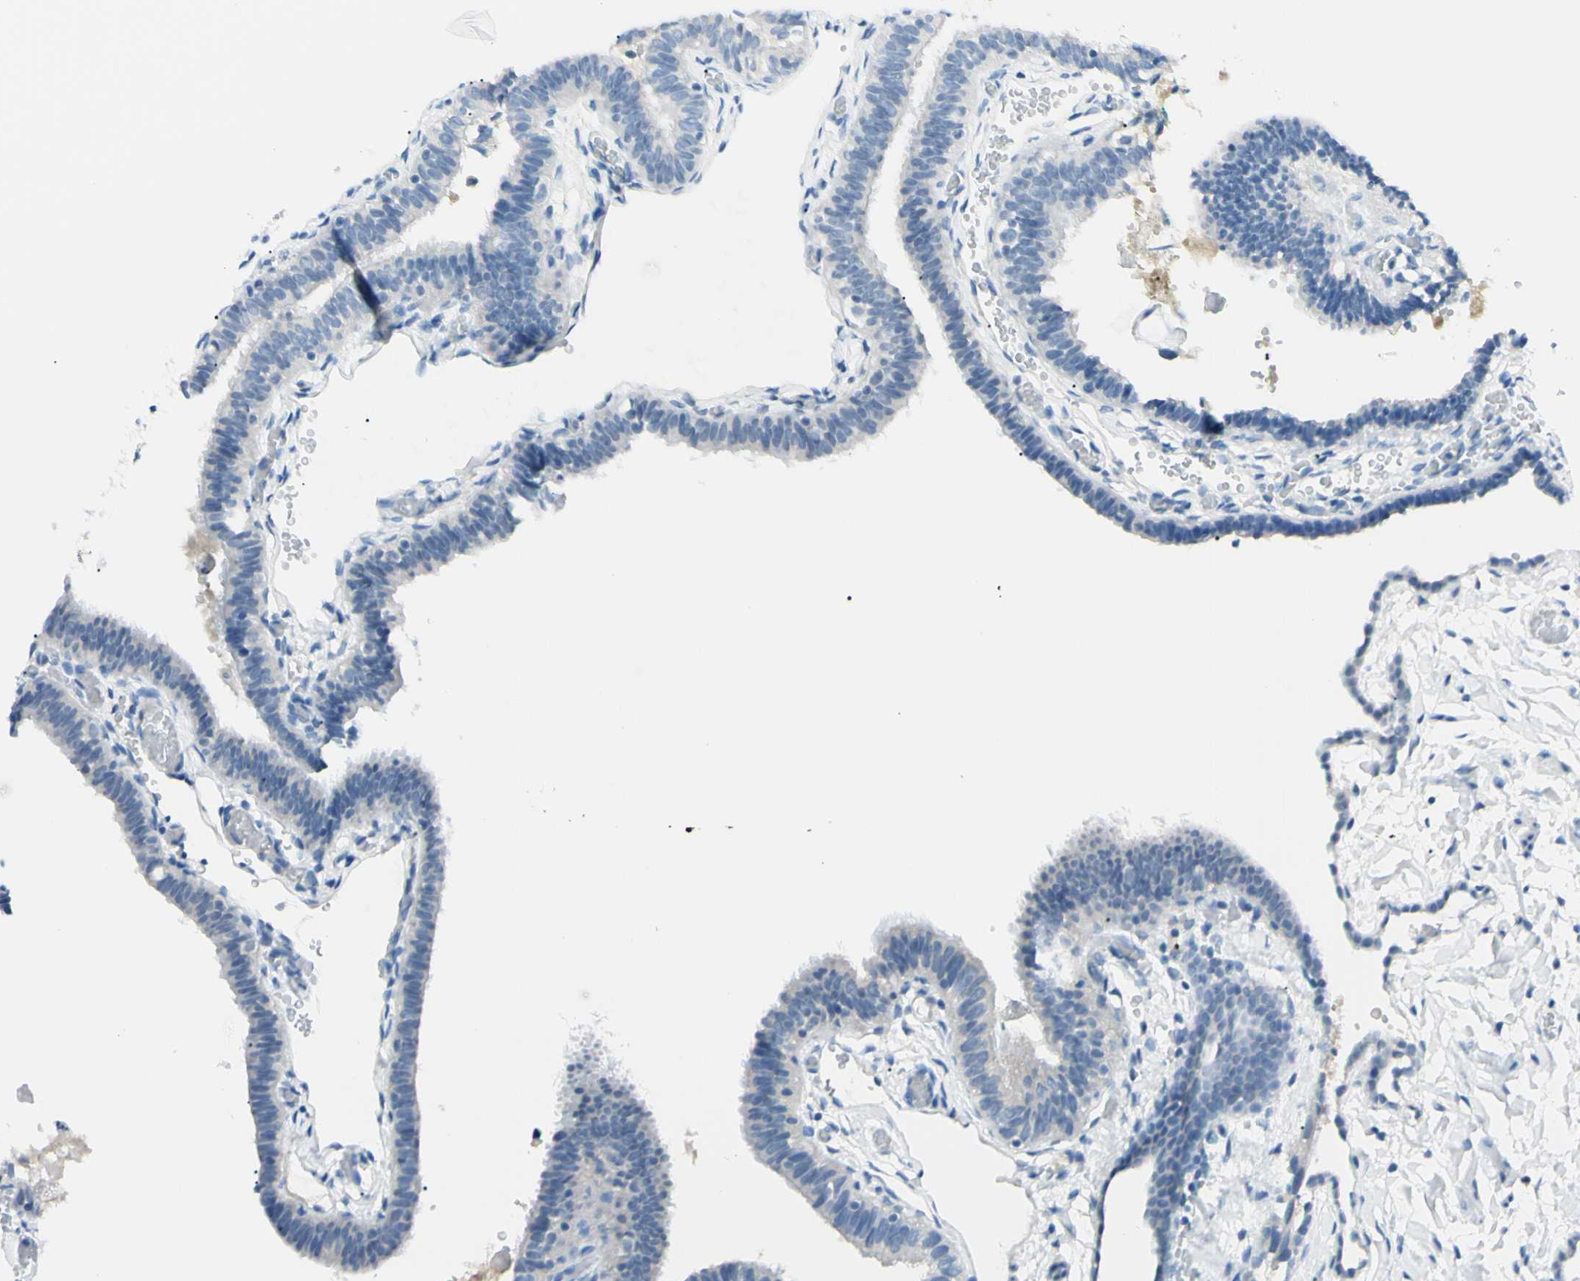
{"staining": {"intensity": "negative", "quantity": "none", "location": "none"}, "tissue": "fallopian tube", "cell_type": "Glandular cells", "image_type": "normal", "snomed": [{"axis": "morphology", "description": "Normal tissue, NOS"}, {"axis": "topography", "description": "Fallopian tube"}], "caption": "Protein analysis of benign fallopian tube demonstrates no significant staining in glandular cells.", "gene": "FOLH1", "patient": {"sex": "female", "age": 46}}